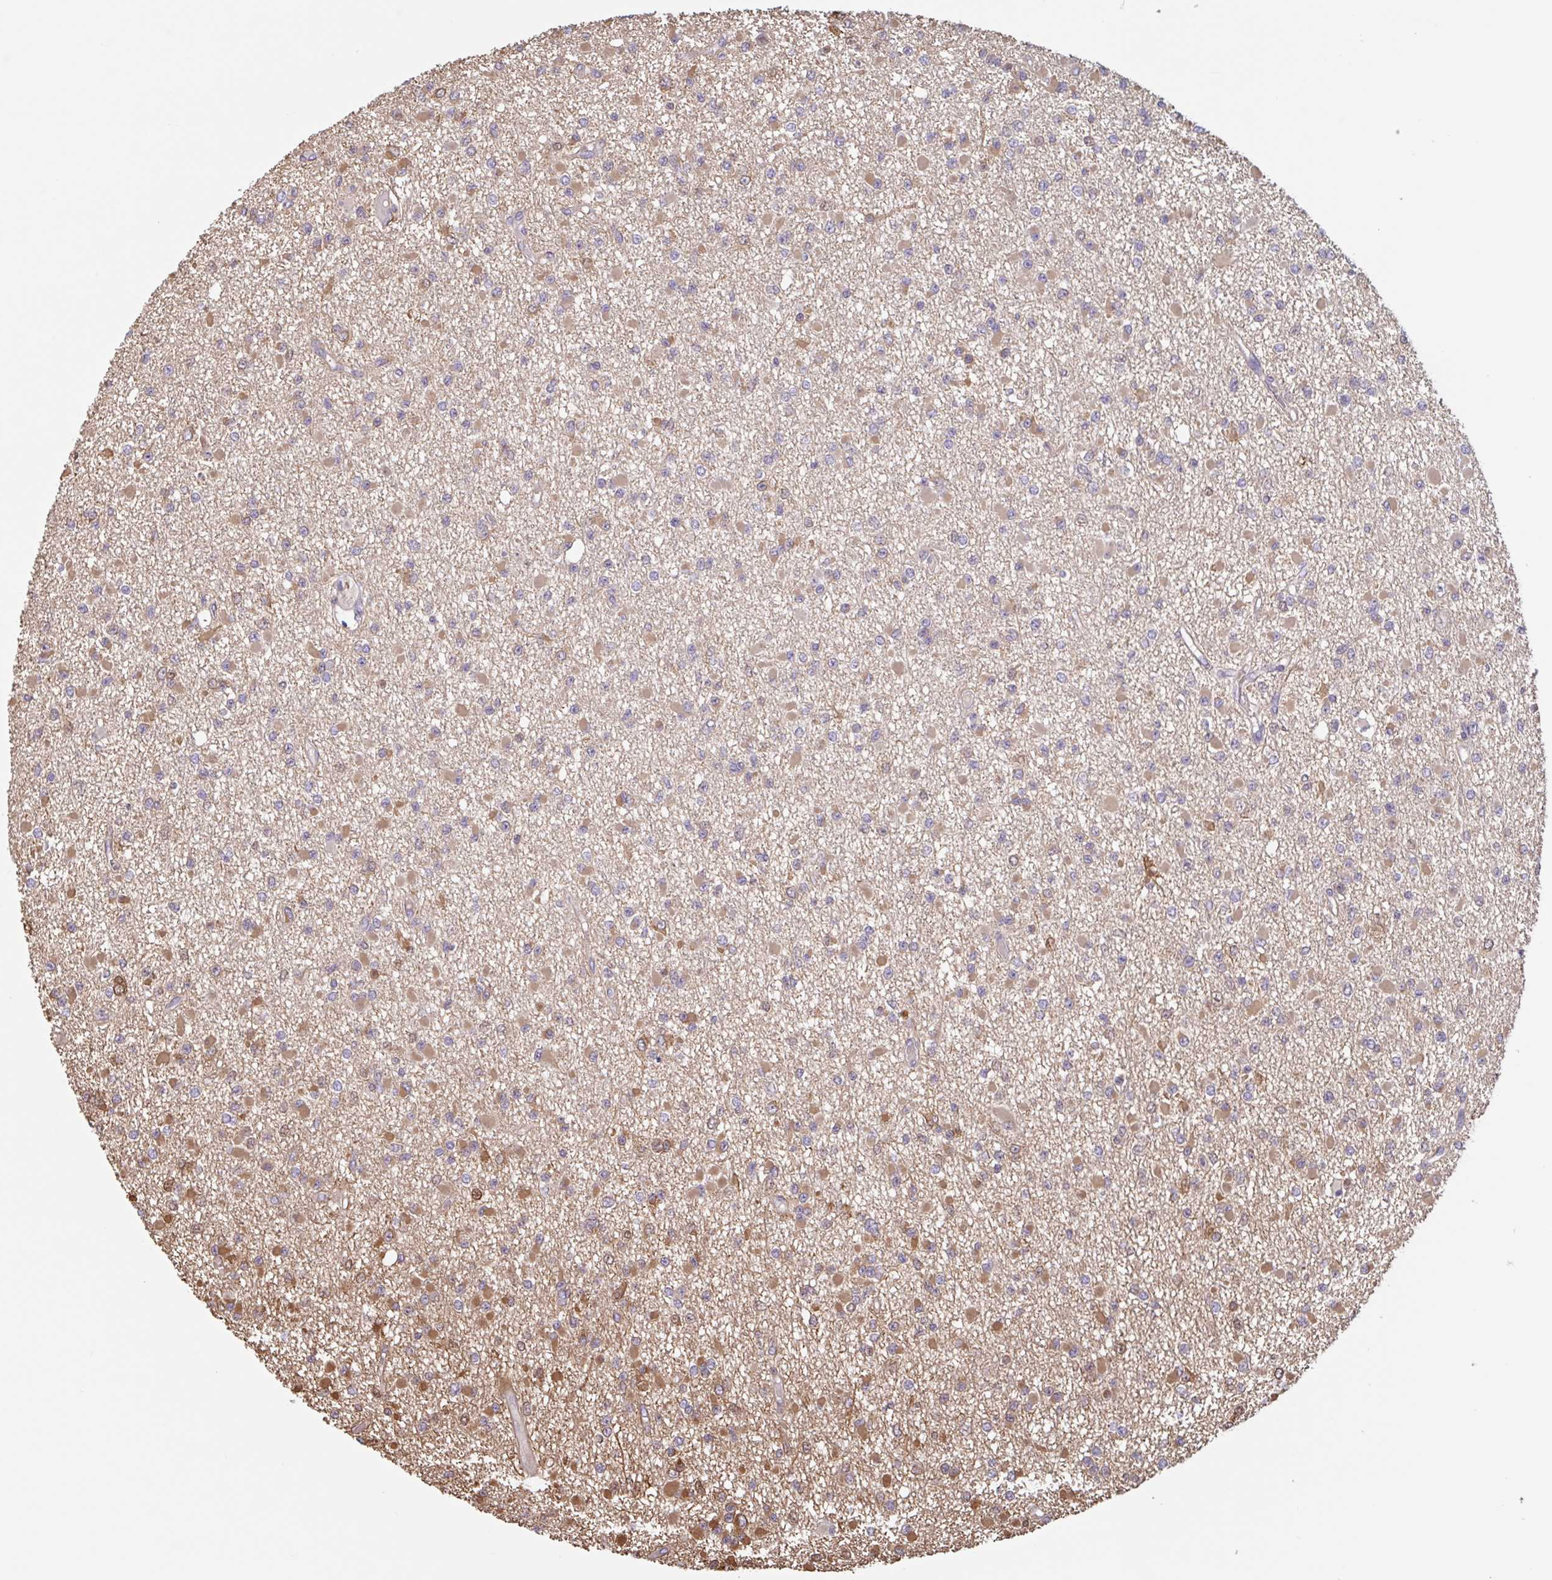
{"staining": {"intensity": "weak", "quantity": "<25%", "location": "cytoplasmic/membranous"}, "tissue": "glioma", "cell_type": "Tumor cells", "image_type": "cancer", "snomed": [{"axis": "morphology", "description": "Glioma, malignant, Low grade"}, {"axis": "topography", "description": "Brain"}], "caption": "Tumor cells are negative for protein expression in human malignant low-grade glioma.", "gene": "OTOP2", "patient": {"sex": "female", "age": 22}}